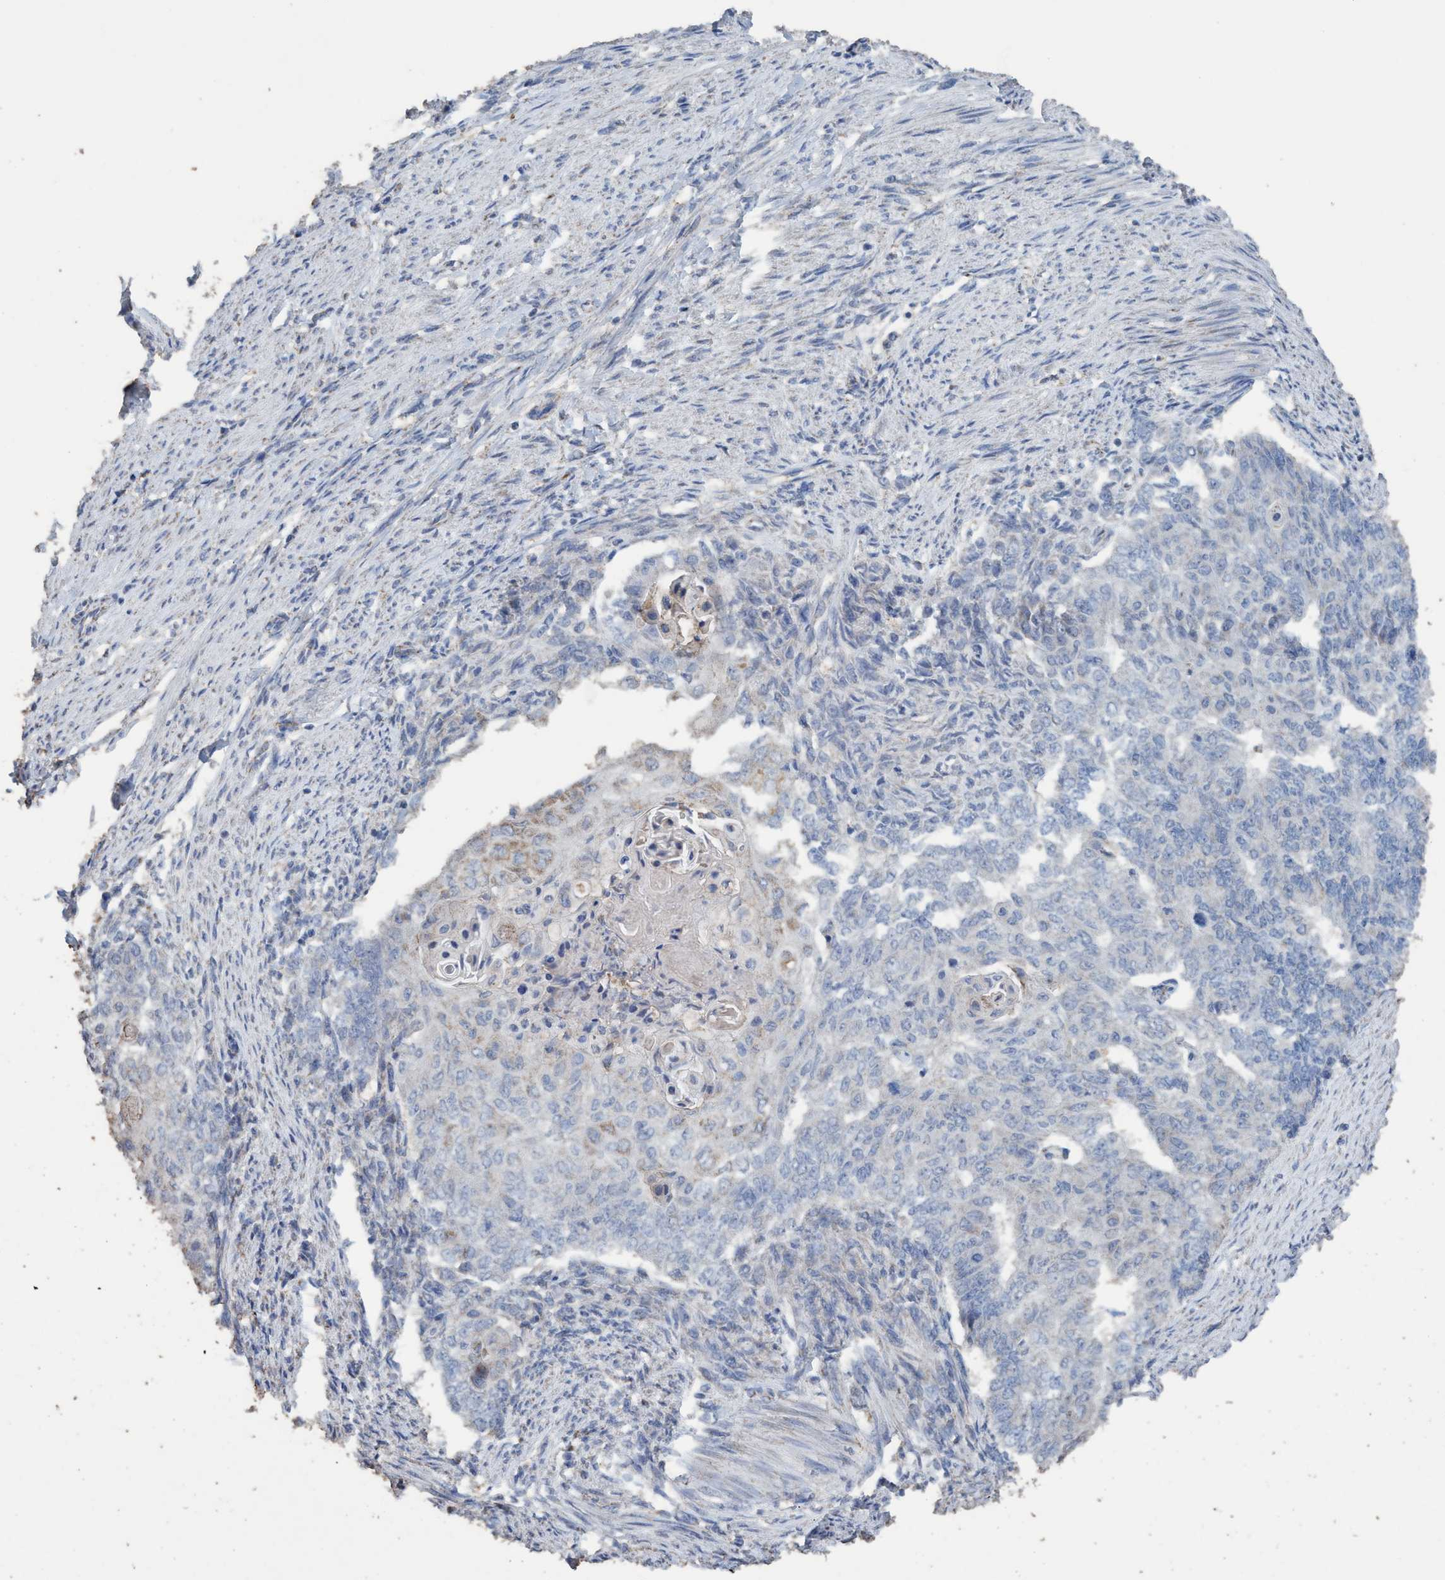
{"staining": {"intensity": "negative", "quantity": "none", "location": "none"}, "tissue": "endometrial cancer", "cell_type": "Tumor cells", "image_type": "cancer", "snomed": [{"axis": "morphology", "description": "Adenocarcinoma, NOS"}, {"axis": "topography", "description": "Endometrium"}], "caption": "This histopathology image is of endometrial cancer (adenocarcinoma) stained with immunohistochemistry (IHC) to label a protein in brown with the nuclei are counter-stained blue. There is no expression in tumor cells. (DAB (3,3'-diaminobenzidine) immunohistochemistry with hematoxylin counter stain).", "gene": "RSAD1", "patient": {"sex": "female", "age": 32}}